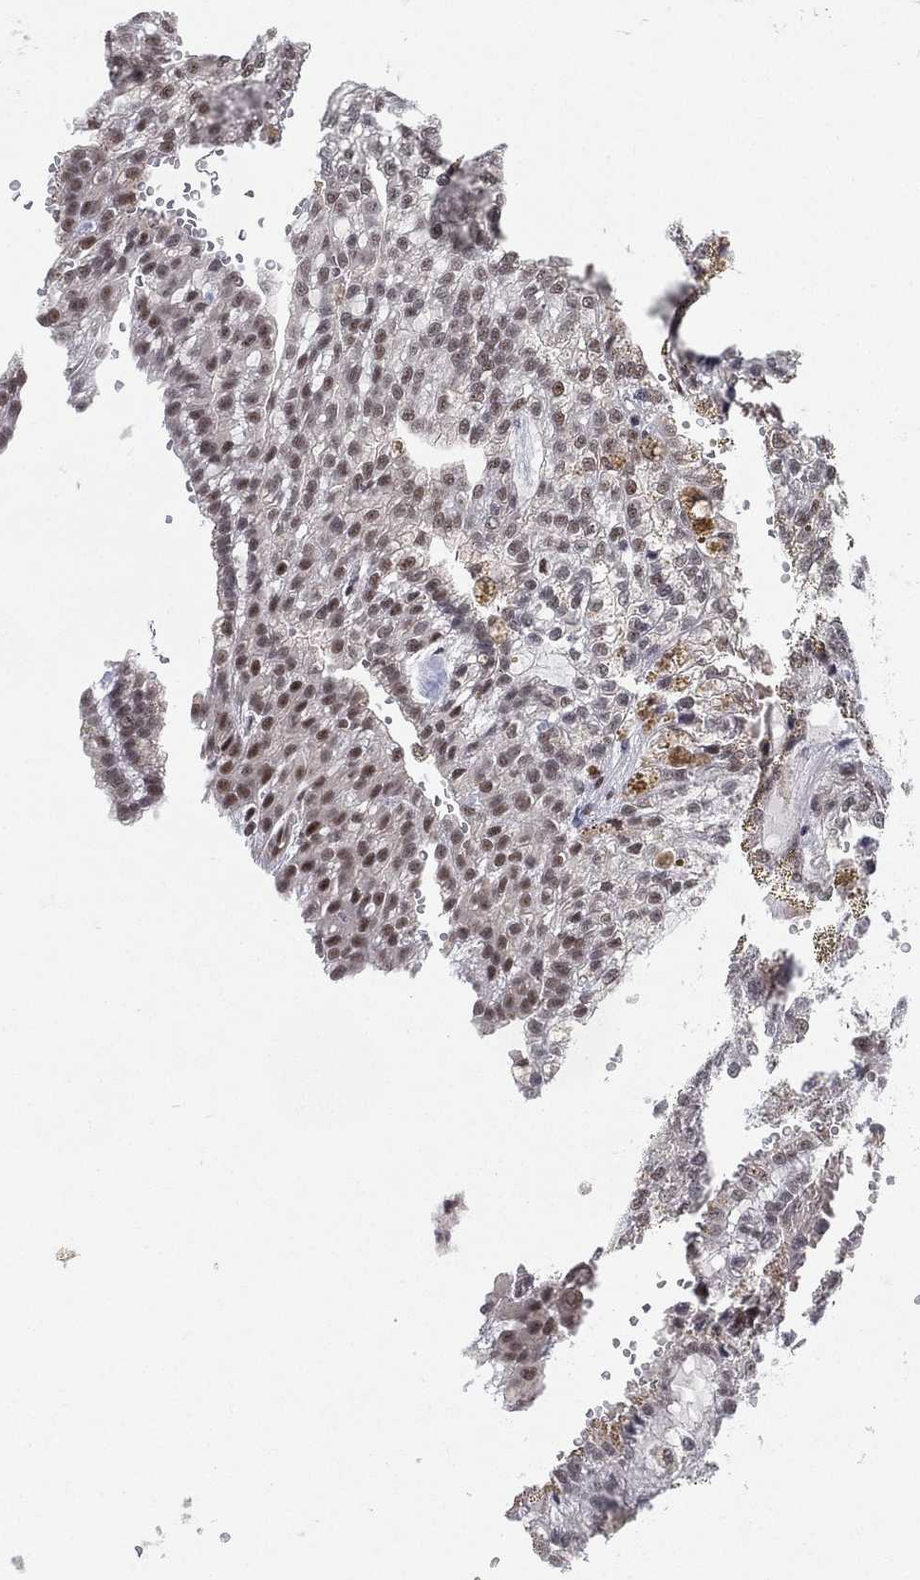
{"staining": {"intensity": "moderate", "quantity": "<25%", "location": "nuclear"}, "tissue": "renal cancer", "cell_type": "Tumor cells", "image_type": "cancer", "snomed": [{"axis": "morphology", "description": "Adenocarcinoma, NOS"}, {"axis": "topography", "description": "Kidney"}], "caption": "DAB immunohistochemical staining of renal cancer (adenocarcinoma) demonstrates moderate nuclear protein positivity in about <25% of tumor cells.", "gene": "DGCR8", "patient": {"sex": "male", "age": 63}}